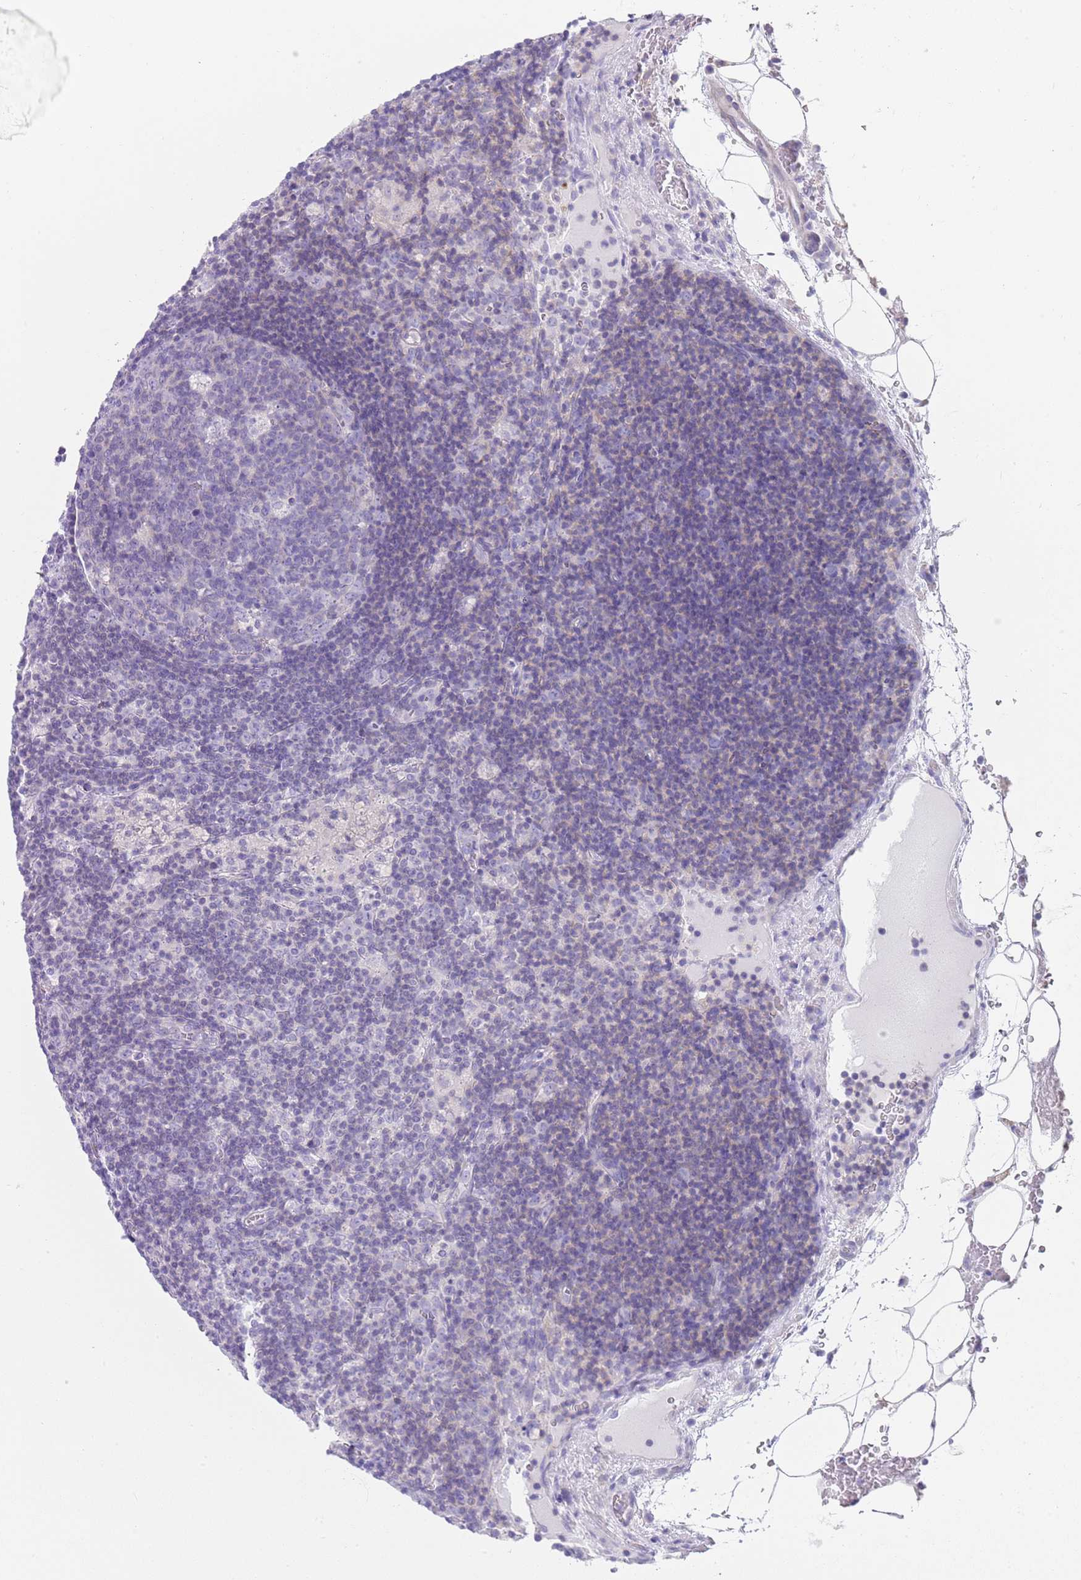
{"staining": {"intensity": "negative", "quantity": "none", "location": "none"}, "tissue": "lymph node", "cell_type": "Germinal center cells", "image_type": "normal", "snomed": [{"axis": "morphology", "description": "Normal tissue, NOS"}, {"axis": "topography", "description": "Lymph node"}], "caption": "DAB immunohistochemical staining of benign lymph node displays no significant expression in germinal center cells. (Stains: DAB immunohistochemistry with hematoxylin counter stain, Microscopy: brightfield microscopy at high magnification).", "gene": "CPXM2", "patient": {"sex": "male", "age": 58}}